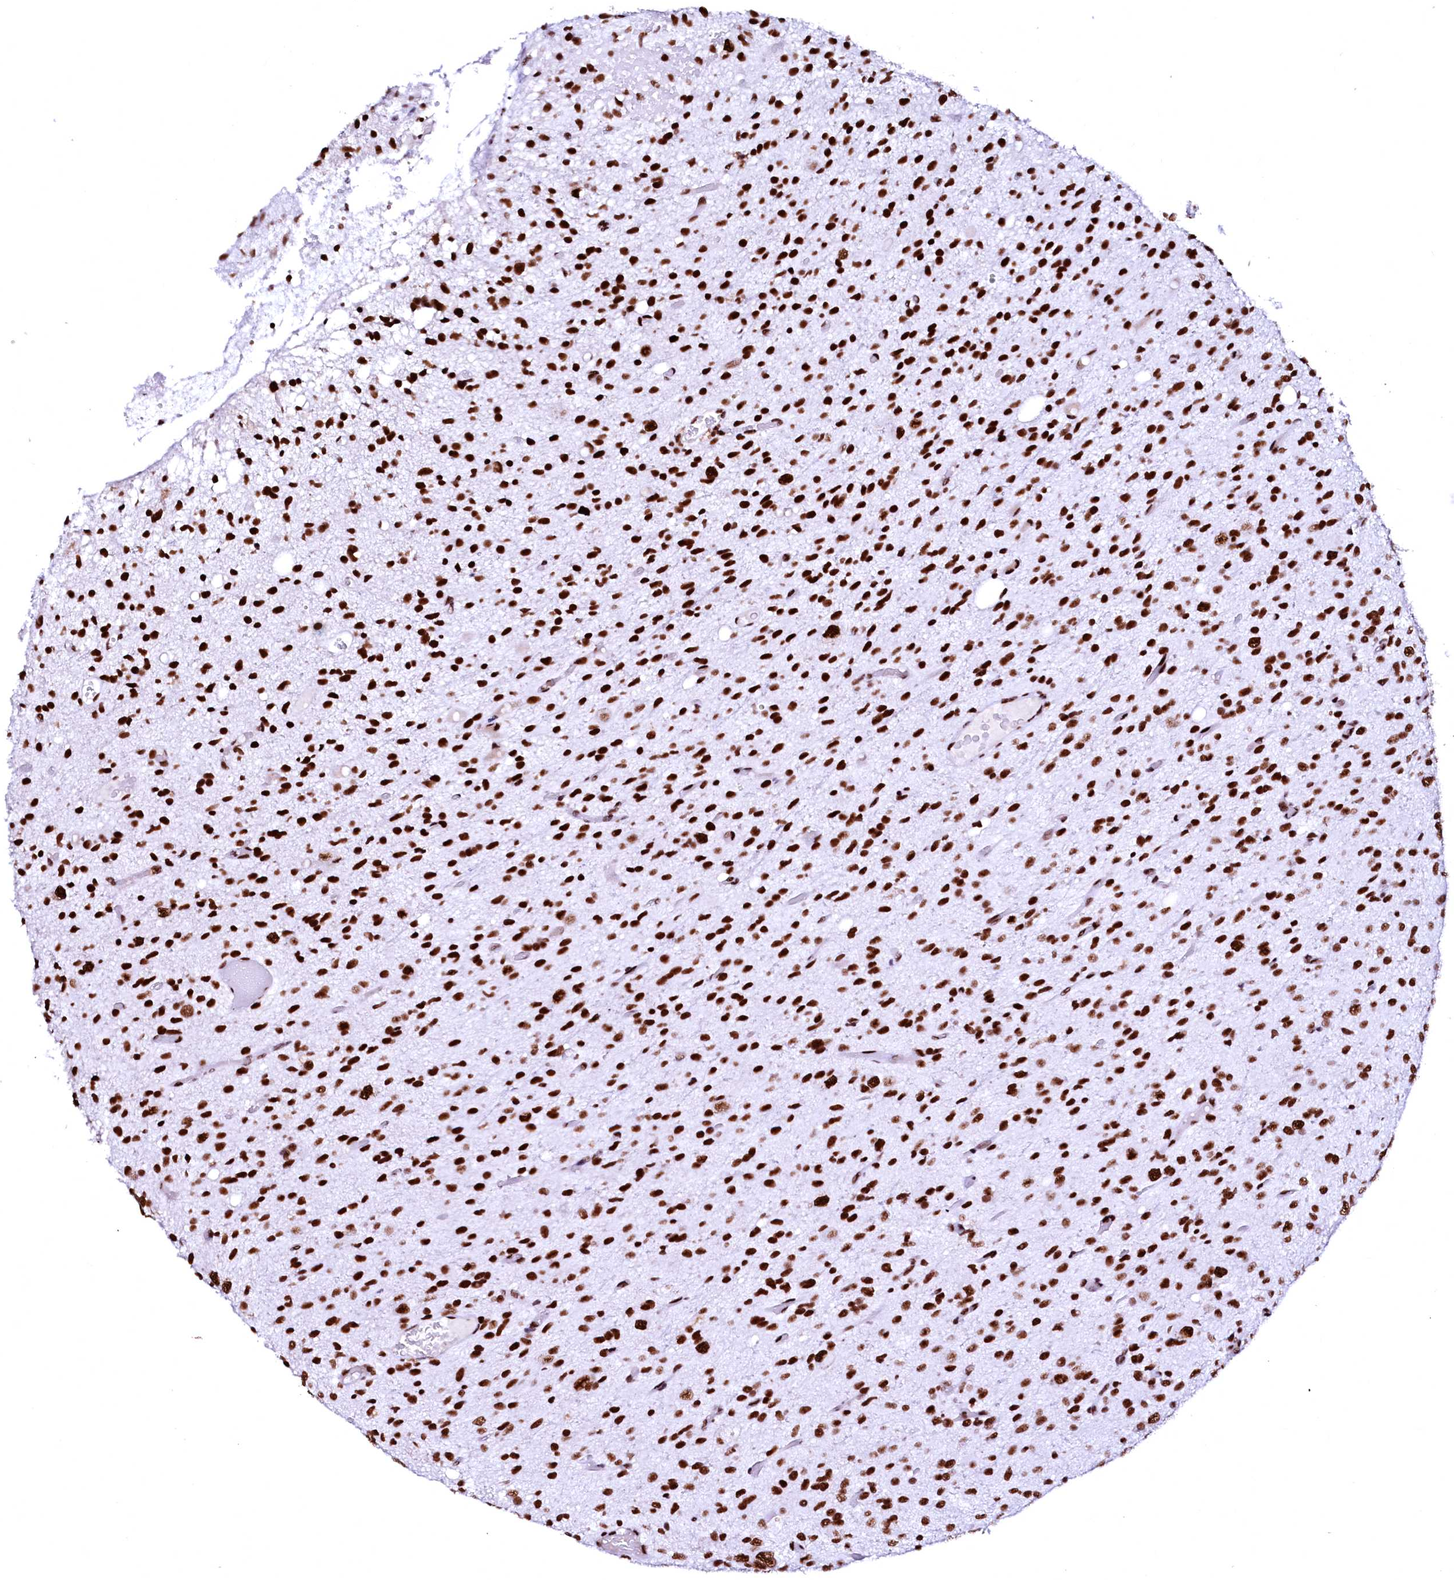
{"staining": {"intensity": "strong", "quantity": ">75%", "location": "nuclear"}, "tissue": "glioma", "cell_type": "Tumor cells", "image_type": "cancer", "snomed": [{"axis": "morphology", "description": "Glioma, malignant, High grade"}, {"axis": "topography", "description": "Brain"}], "caption": "This is a photomicrograph of IHC staining of malignant glioma (high-grade), which shows strong staining in the nuclear of tumor cells.", "gene": "CPSF6", "patient": {"sex": "female", "age": 59}}